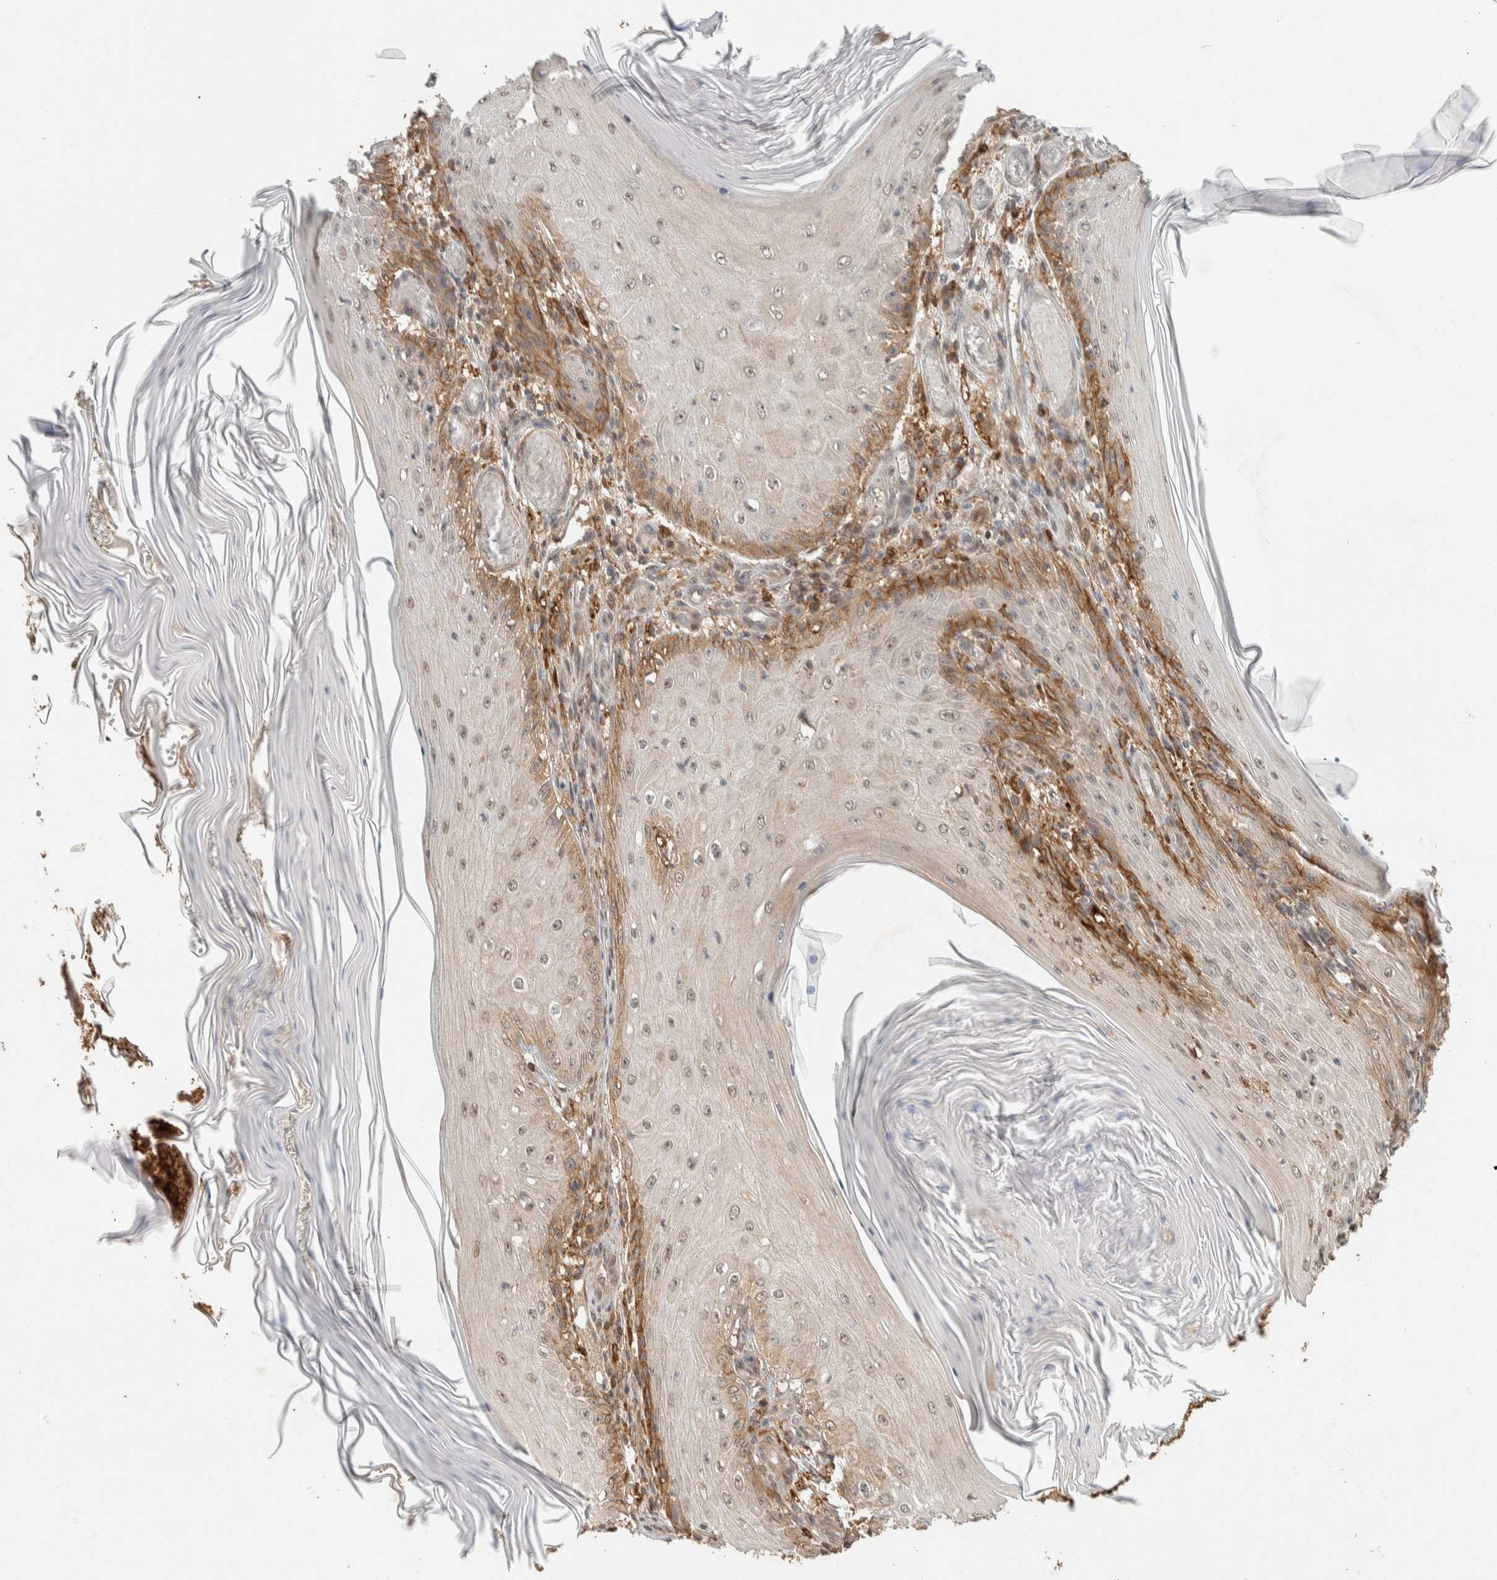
{"staining": {"intensity": "moderate", "quantity": "<25%", "location": "cytoplasmic/membranous,nuclear"}, "tissue": "skin cancer", "cell_type": "Tumor cells", "image_type": "cancer", "snomed": [{"axis": "morphology", "description": "Squamous cell carcinoma, NOS"}, {"axis": "topography", "description": "Skin"}], "caption": "Approximately <25% of tumor cells in human skin cancer (squamous cell carcinoma) display moderate cytoplasmic/membranous and nuclear protein expression as visualized by brown immunohistochemical staining.", "gene": "ZNF567", "patient": {"sex": "female", "age": 73}}